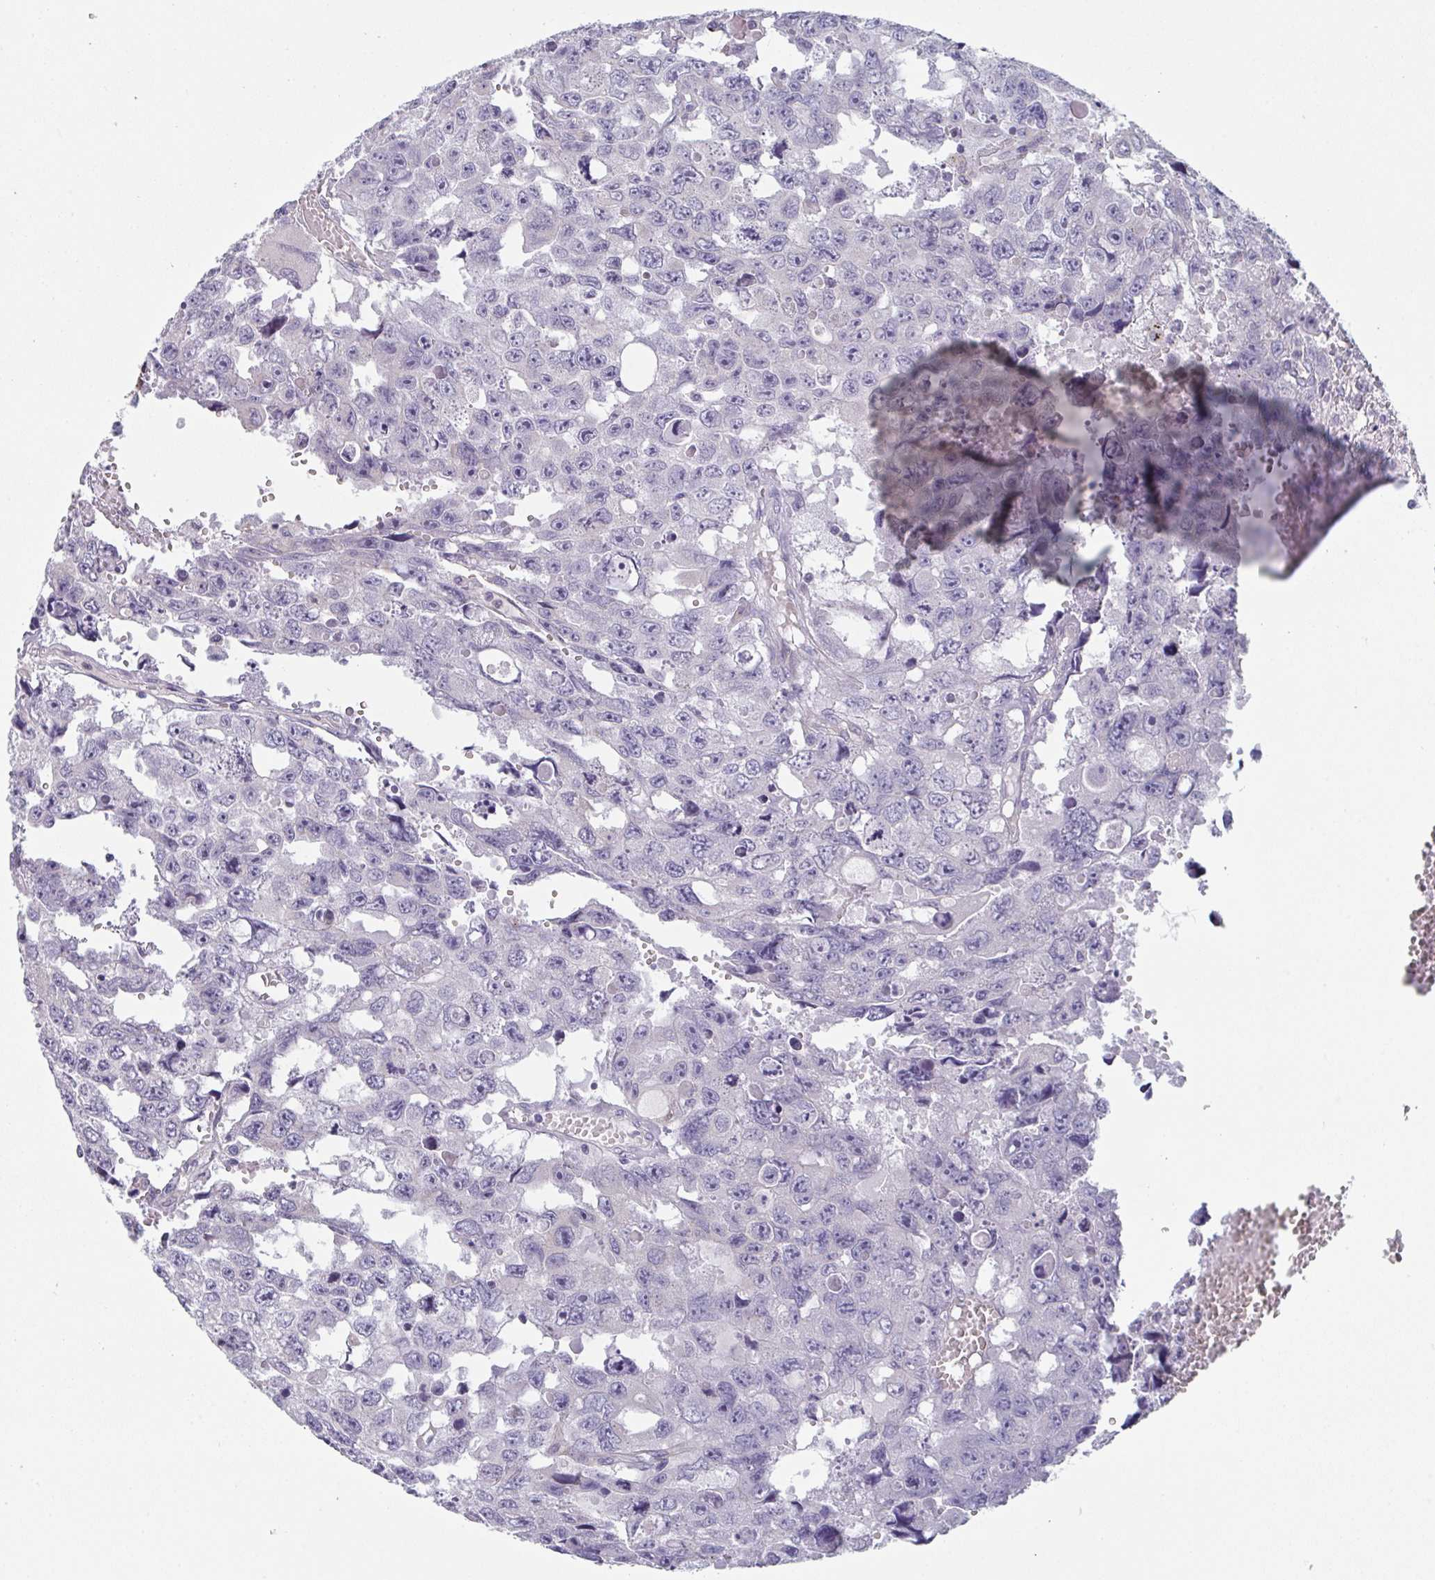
{"staining": {"intensity": "negative", "quantity": "none", "location": "none"}, "tissue": "testis cancer", "cell_type": "Tumor cells", "image_type": "cancer", "snomed": [{"axis": "morphology", "description": "Seminoma, NOS"}, {"axis": "topography", "description": "Testis"}], "caption": "IHC histopathology image of neoplastic tissue: human seminoma (testis) stained with DAB displays no significant protein expression in tumor cells.", "gene": "PTPRD", "patient": {"sex": "male", "age": 26}}